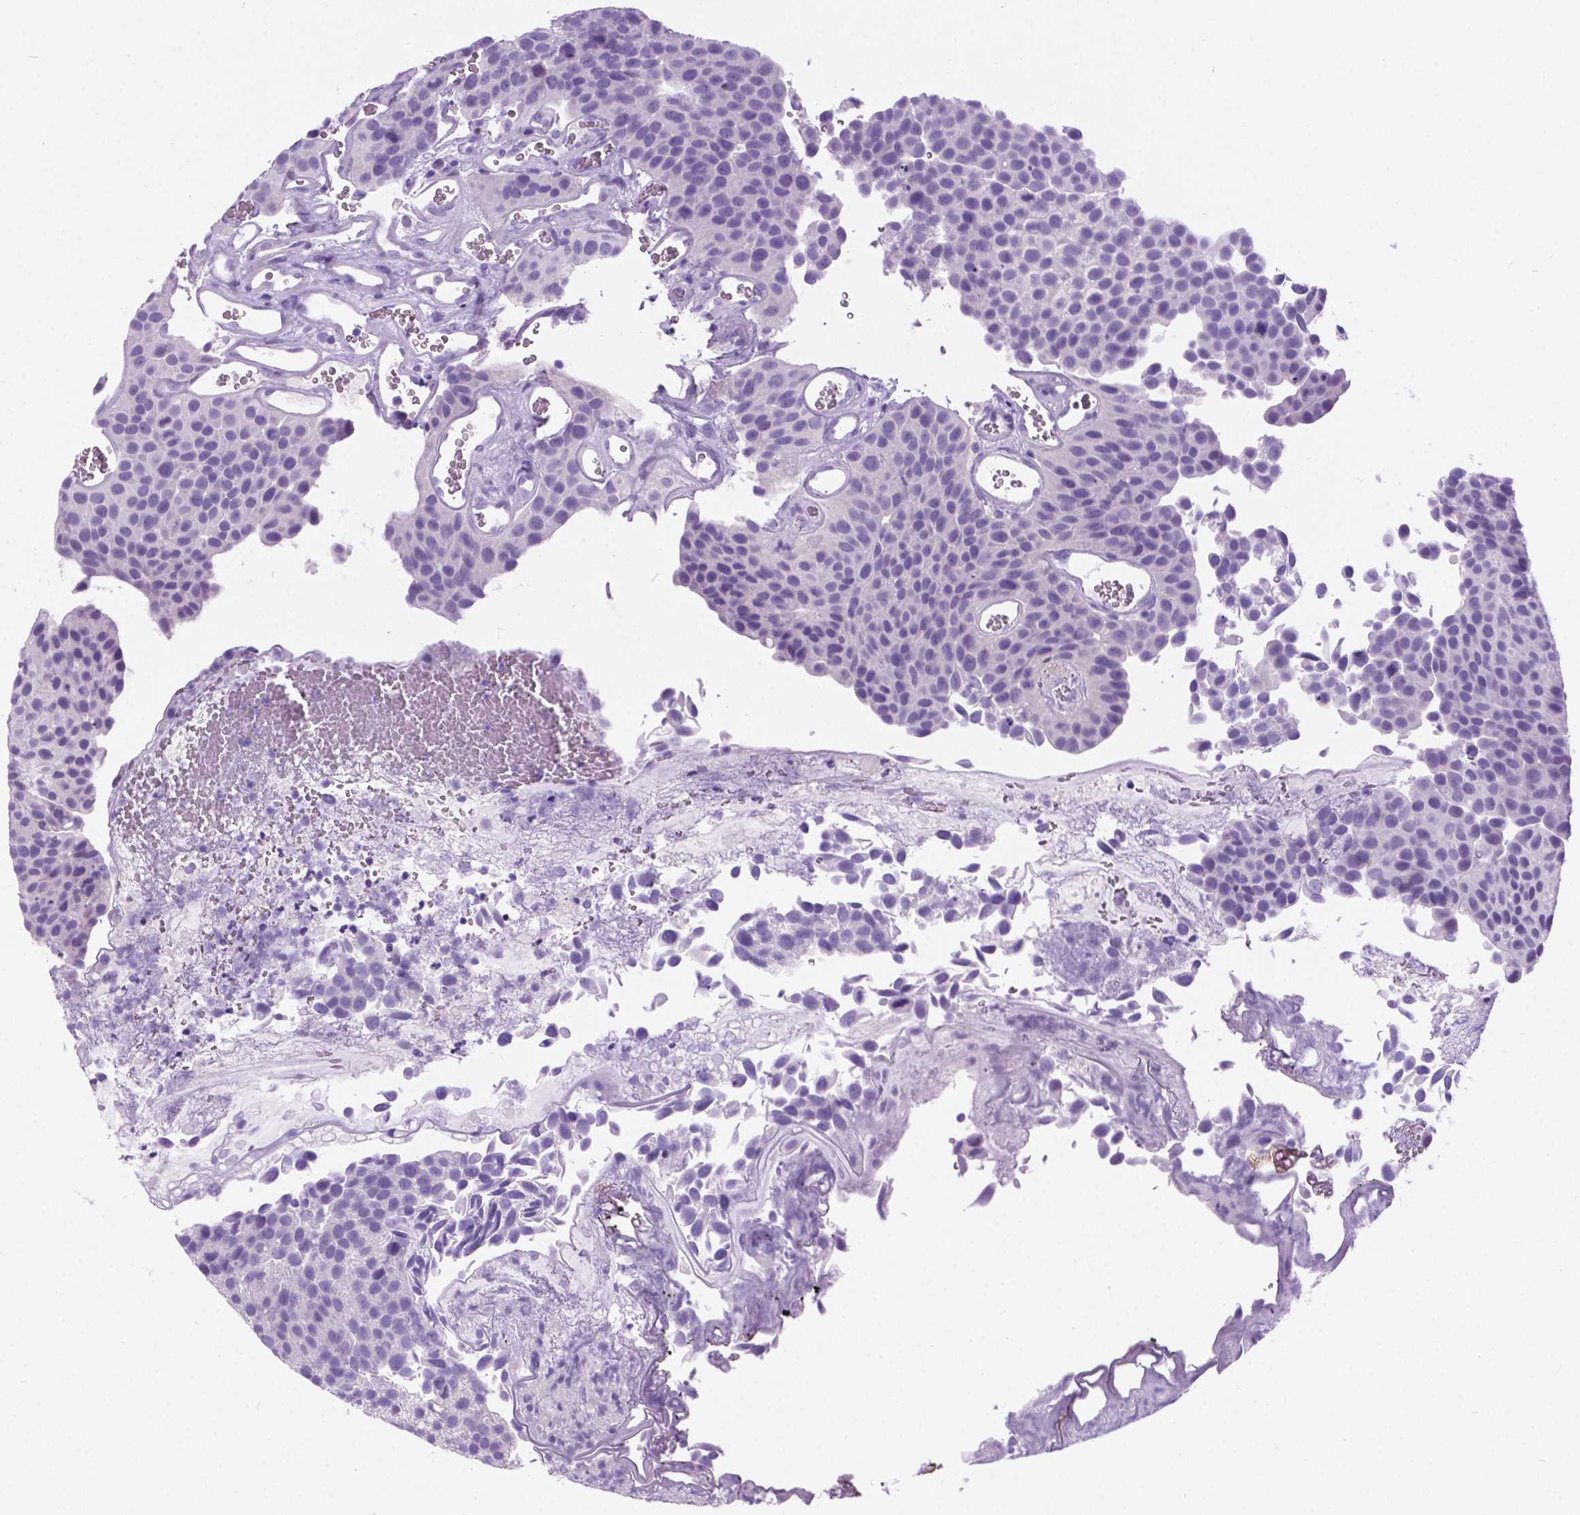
{"staining": {"intensity": "negative", "quantity": "none", "location": "none"}, "tissue": "urothelial cancer", "cell_type": "Tumor cells", "image_type": "cancer", "snomed": [{"axis": "morphology", "description": "Urothelial carcinoma, Low grade"}, {"axis": "topography", "description": "Urinary bladder"}], "caption": "There is no significant positivity in tumor cells of low-grade urothelial carcinoma.", "gene": "ARMS2", "patient": {"sex": "female", "age": 69}}